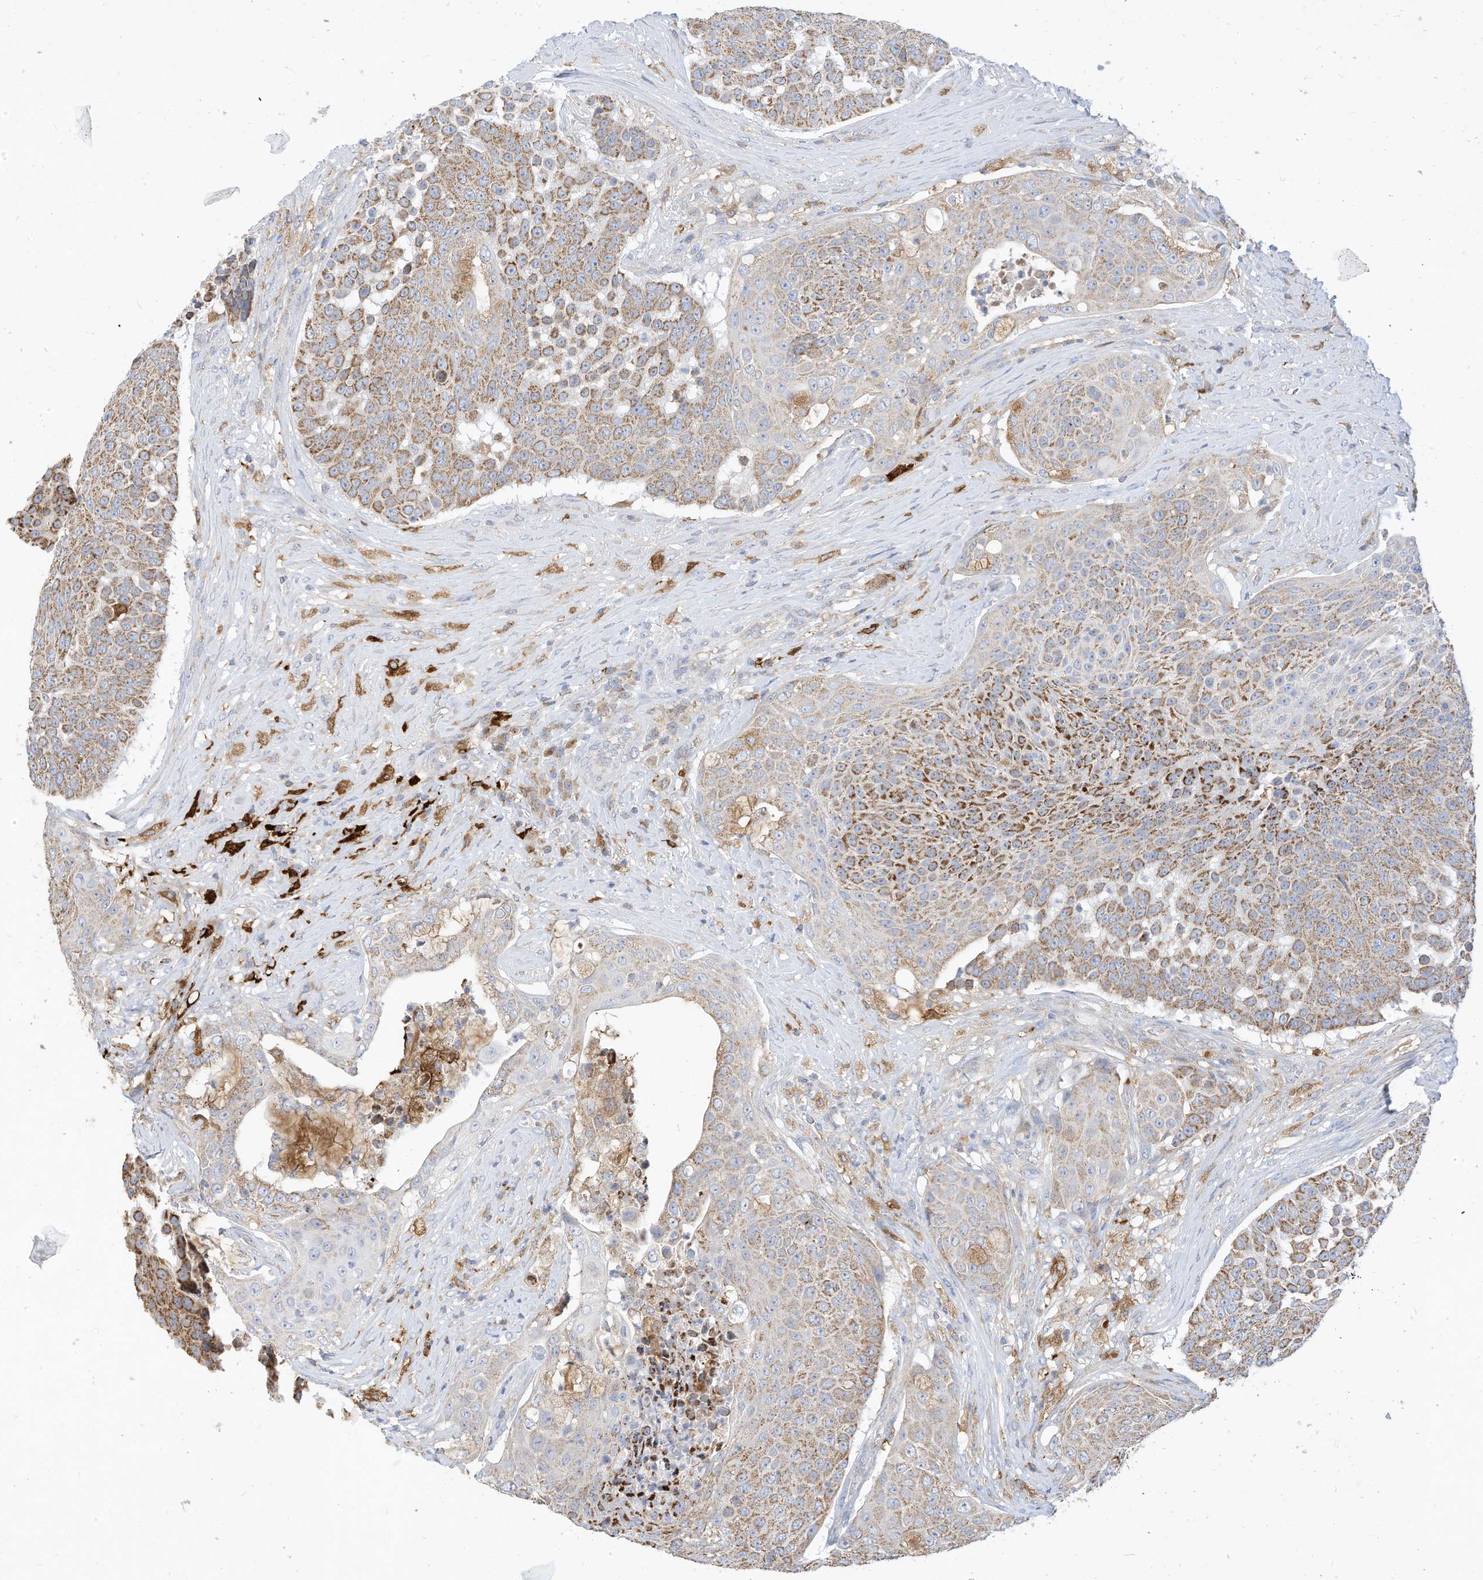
{"staining": {"intensity": "moderate", "quantity": ">75%", "location": "cytoplasmic/membranous"}, "tissue": "urothelial cancer", "cell_type": "Tumor cells", "image_type": "cancer", "snomed": [{"axis": "morphology", "description": "Urothelial carcinoma, High grade"}, {"axis": "topography", "description": "Urinary bladder"}], "caption": "Tumor cells show medium levels of moderate cytoplasmic/membranous expression in approximately >75% of cells in urothelial cancer.", "gene": "RHOH", "patient": {"sex": "female", "age": 63}}